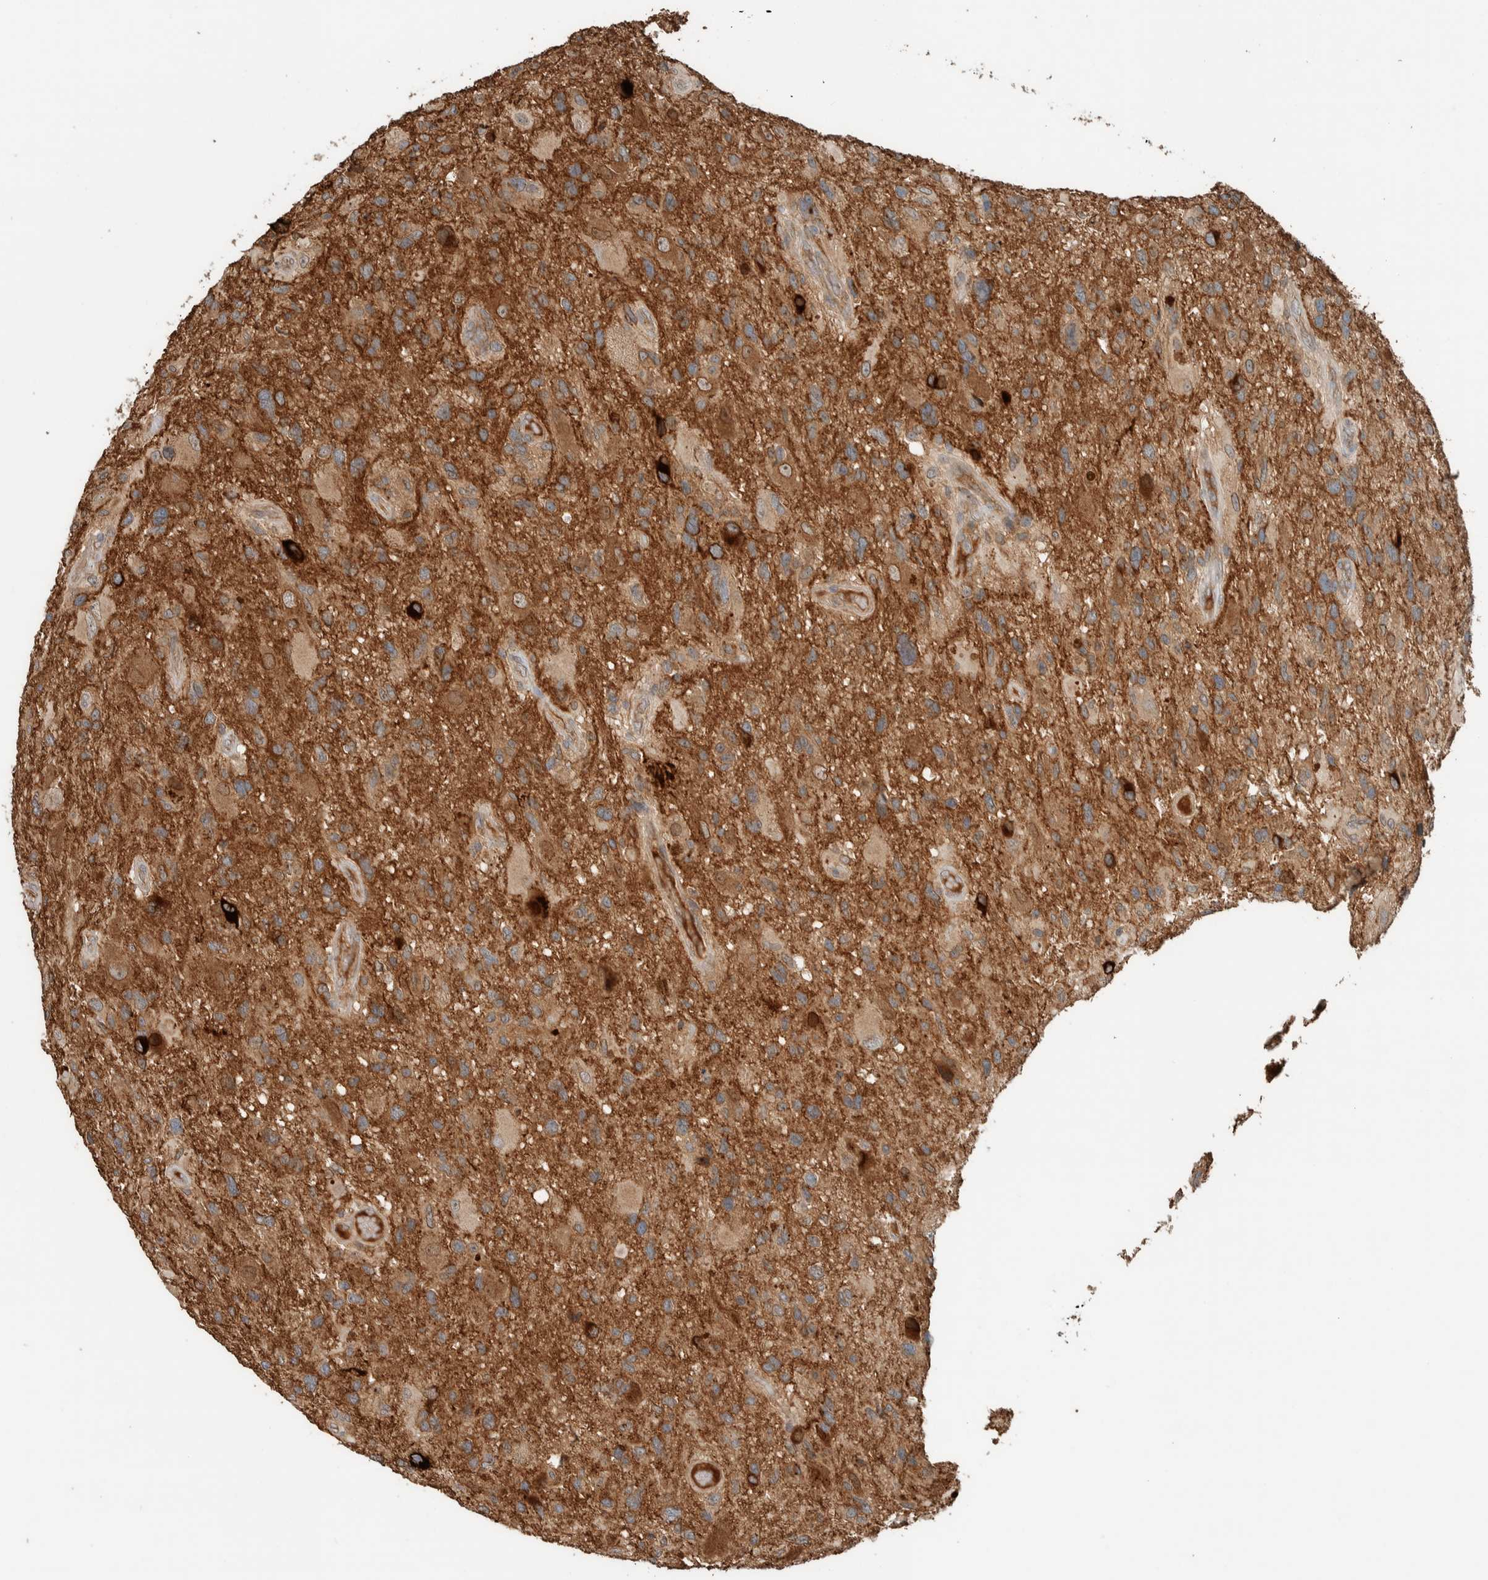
{"staining": {"intensity": "strong", "quantity": "25%-75%", "location": "cytoplasmic/membranous"}, "tissue": "glioma", "cell_type": "Tumor cells", "image_type": "cancer", "snomed": [{"axis": "morphology", "description": "Glioma, malignant, High grade"}, {"axis": "topography", "description": "Brain"}], "caption": "Approximately 25%-75% of tumor cells in glioma show strong cytoplasmic/membranous protein staining as visualized by brown immunohistochemical staining.", "gene": "NBR1", "patient": {"sex": "male", "age": 33}}